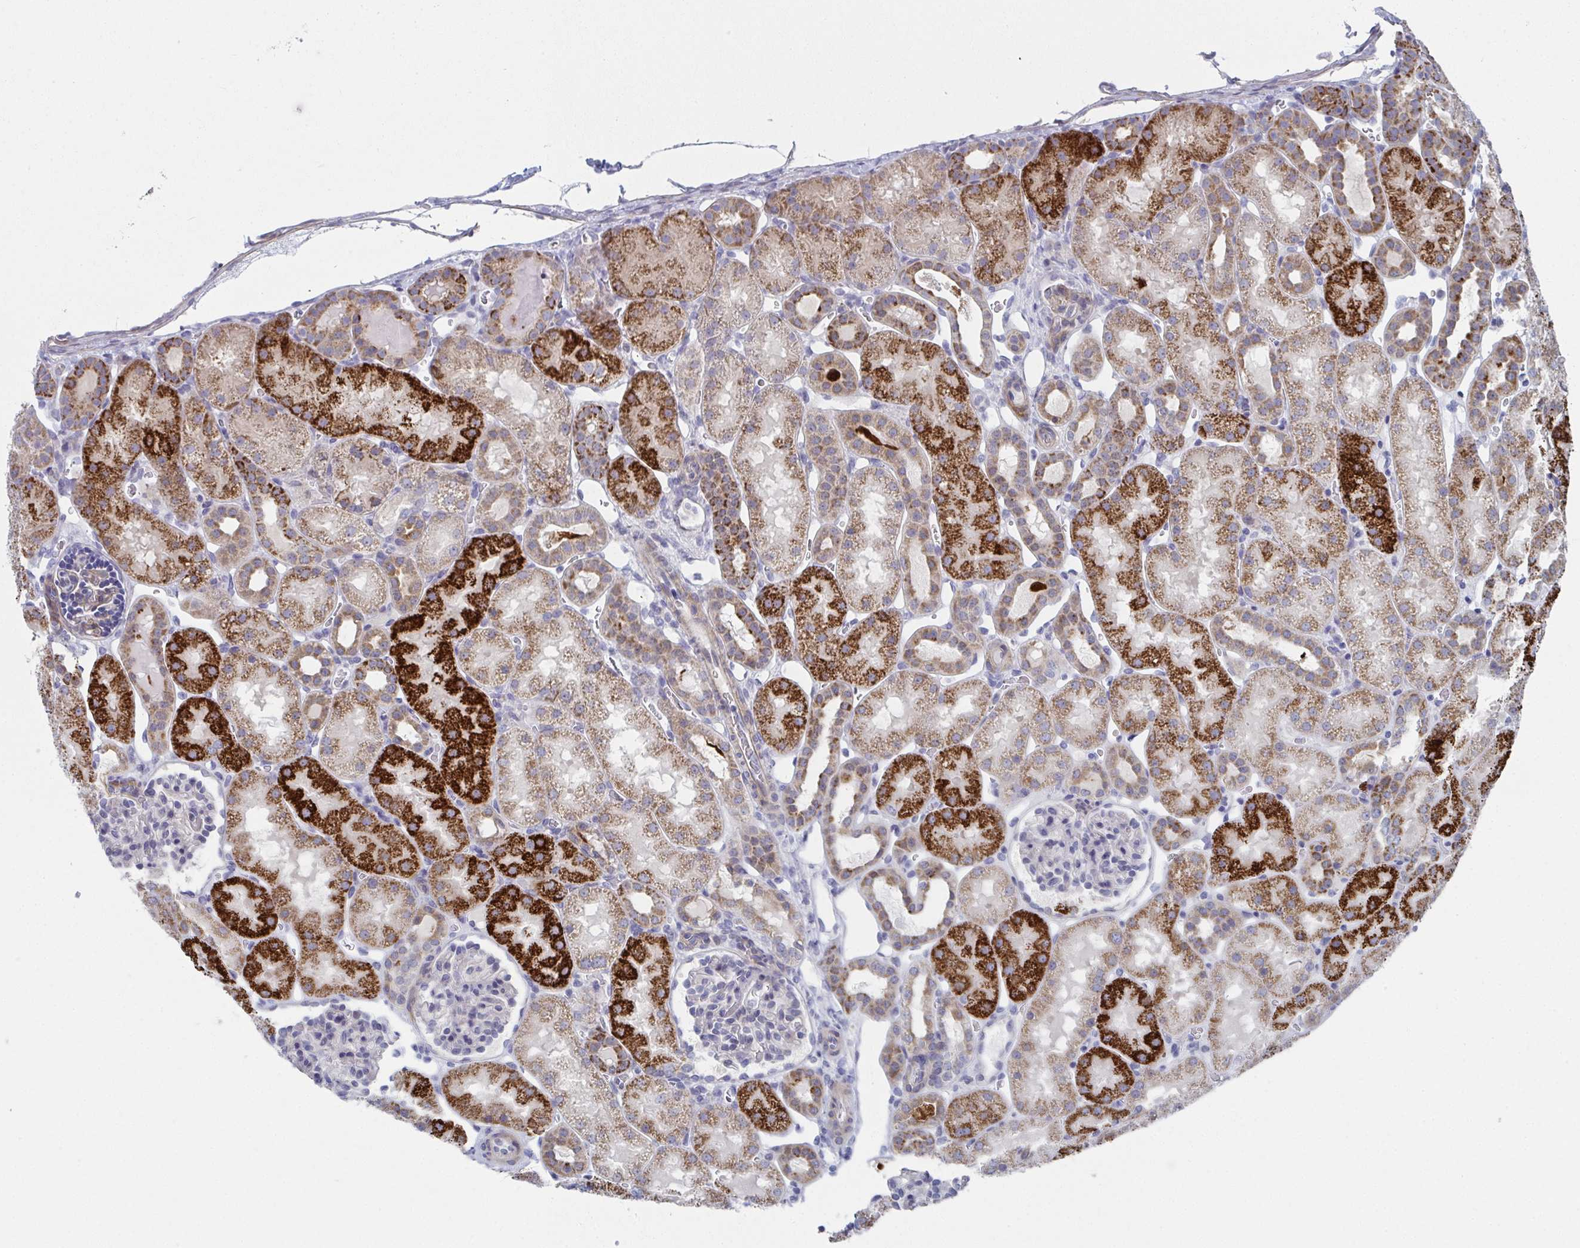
{"staining": {"intensity": "moderate", "quantity": "<25%", "location": "cytoplasmic/membranous"}, "tissue": "kidney", "cell_type": "Cells in glomeruli", "image_type": "normal", "snomed": [{"axis": "morphology", "description": "Normal tissue, NOS"}, {"axis": "topography", "description": "Kidney"}], "caption": "Immunohistochemistry micrograph of unremarkable kidney stained for a protein (brown), which shows low levels of moderate cytoplasmic/membranous expression in approximately <25% of cells in glomeruli.", "gene": "VWDE", "patient": {"sex": "male", "age": 2}}